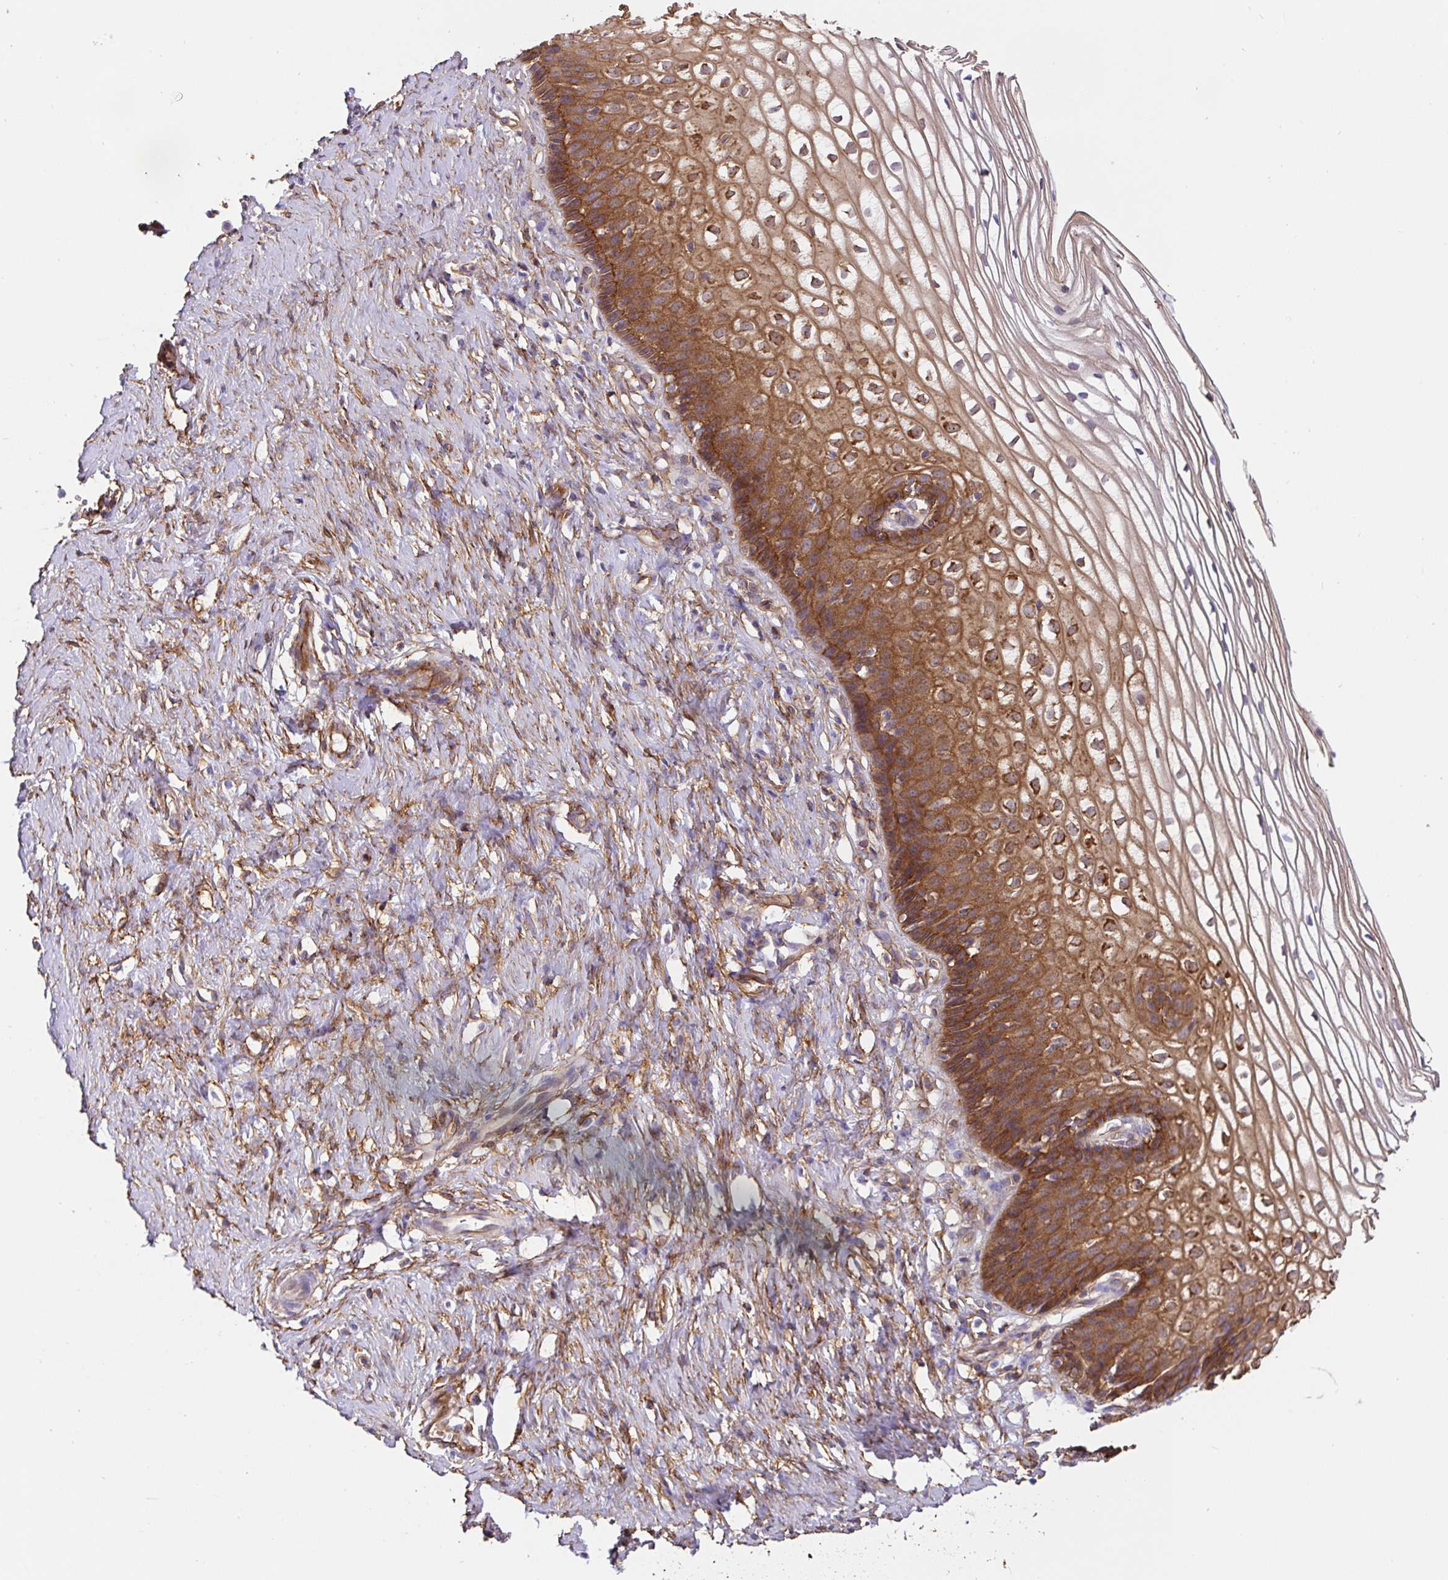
{"staining": {"intensity": "strong", "quantity": ">75%", "location": "cytoplasmic/membranous"}, "tissue": "cervix", "cell_type": "Glandular cells", "image_type": "normal", "snomed": [{"axis": "morphology", "description": "Normal tissue, NOS"}, {"axis": "topography", "description": "Cervix"}], "caption": "Immunohistochemical staining of normal human cervix reveals >75% levels of strong cytoplasmic/membranous protein expression in approximately >75% of glandular cells. (brown staining indicates protein expression, while blue staining denotes nuclei).", "gene": "ANXA2", "patient": {"sex": "female", "age": 36}}